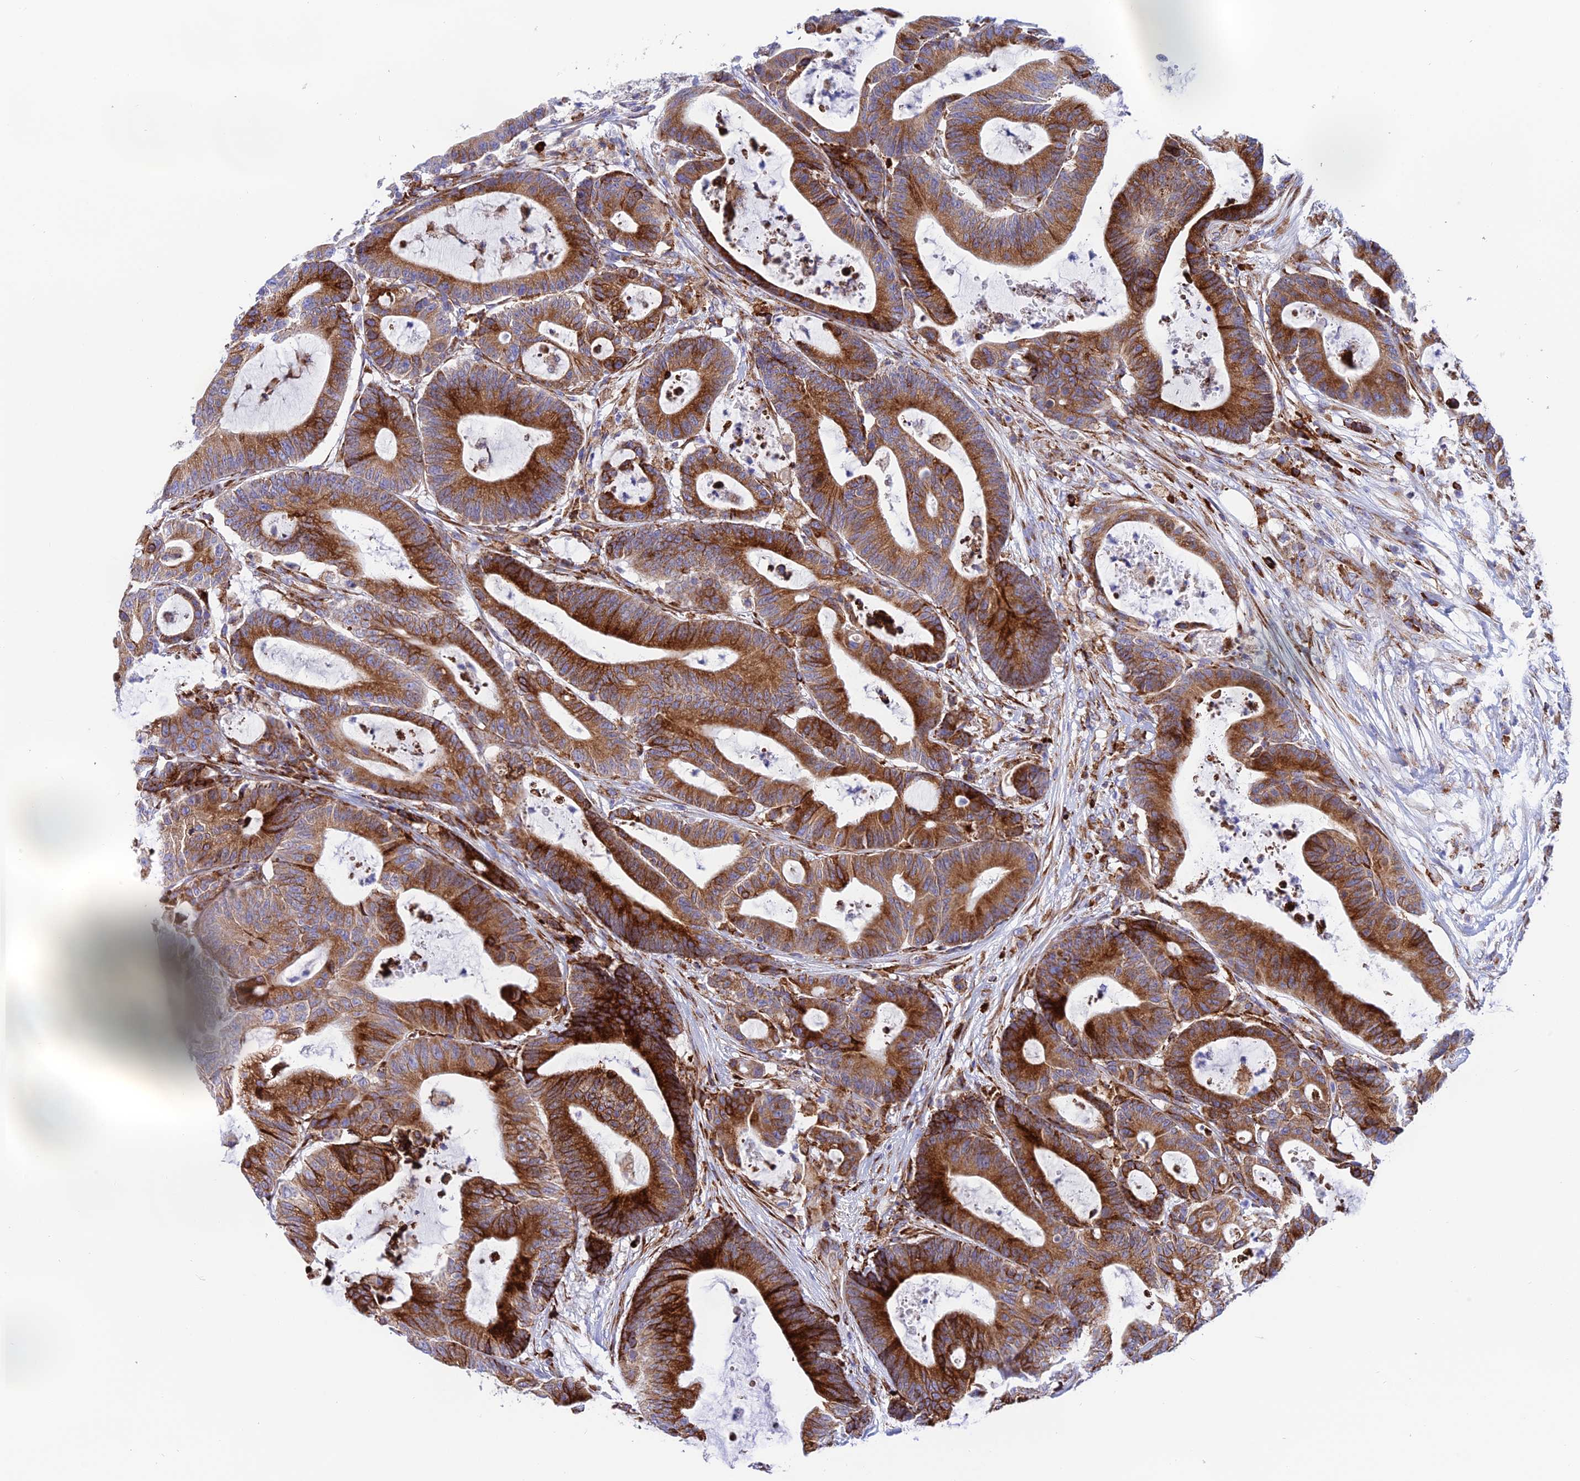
{"staining": {"intensity": "strong", "quantity": ">75%", "location": "cytoplasmic/membranous"}, "tissue": "colorectal cancer", "cell_type": "Tumor cells", "image_type": "cancer", "snomed": [{"axis": "morphology", "description": "Adenocarcinoma, NOS"}, {"axis": "topography", "description": "Colon"}], "caption": "About >75% of tumor cells in adenocarcinoma (colorectal) show strong cytoplasmic/membranous protein expression as visualized by brown immunohistochemical staining.", "gene": "TUBGCP6", "patient": {"sex": "female", "age": 84}}